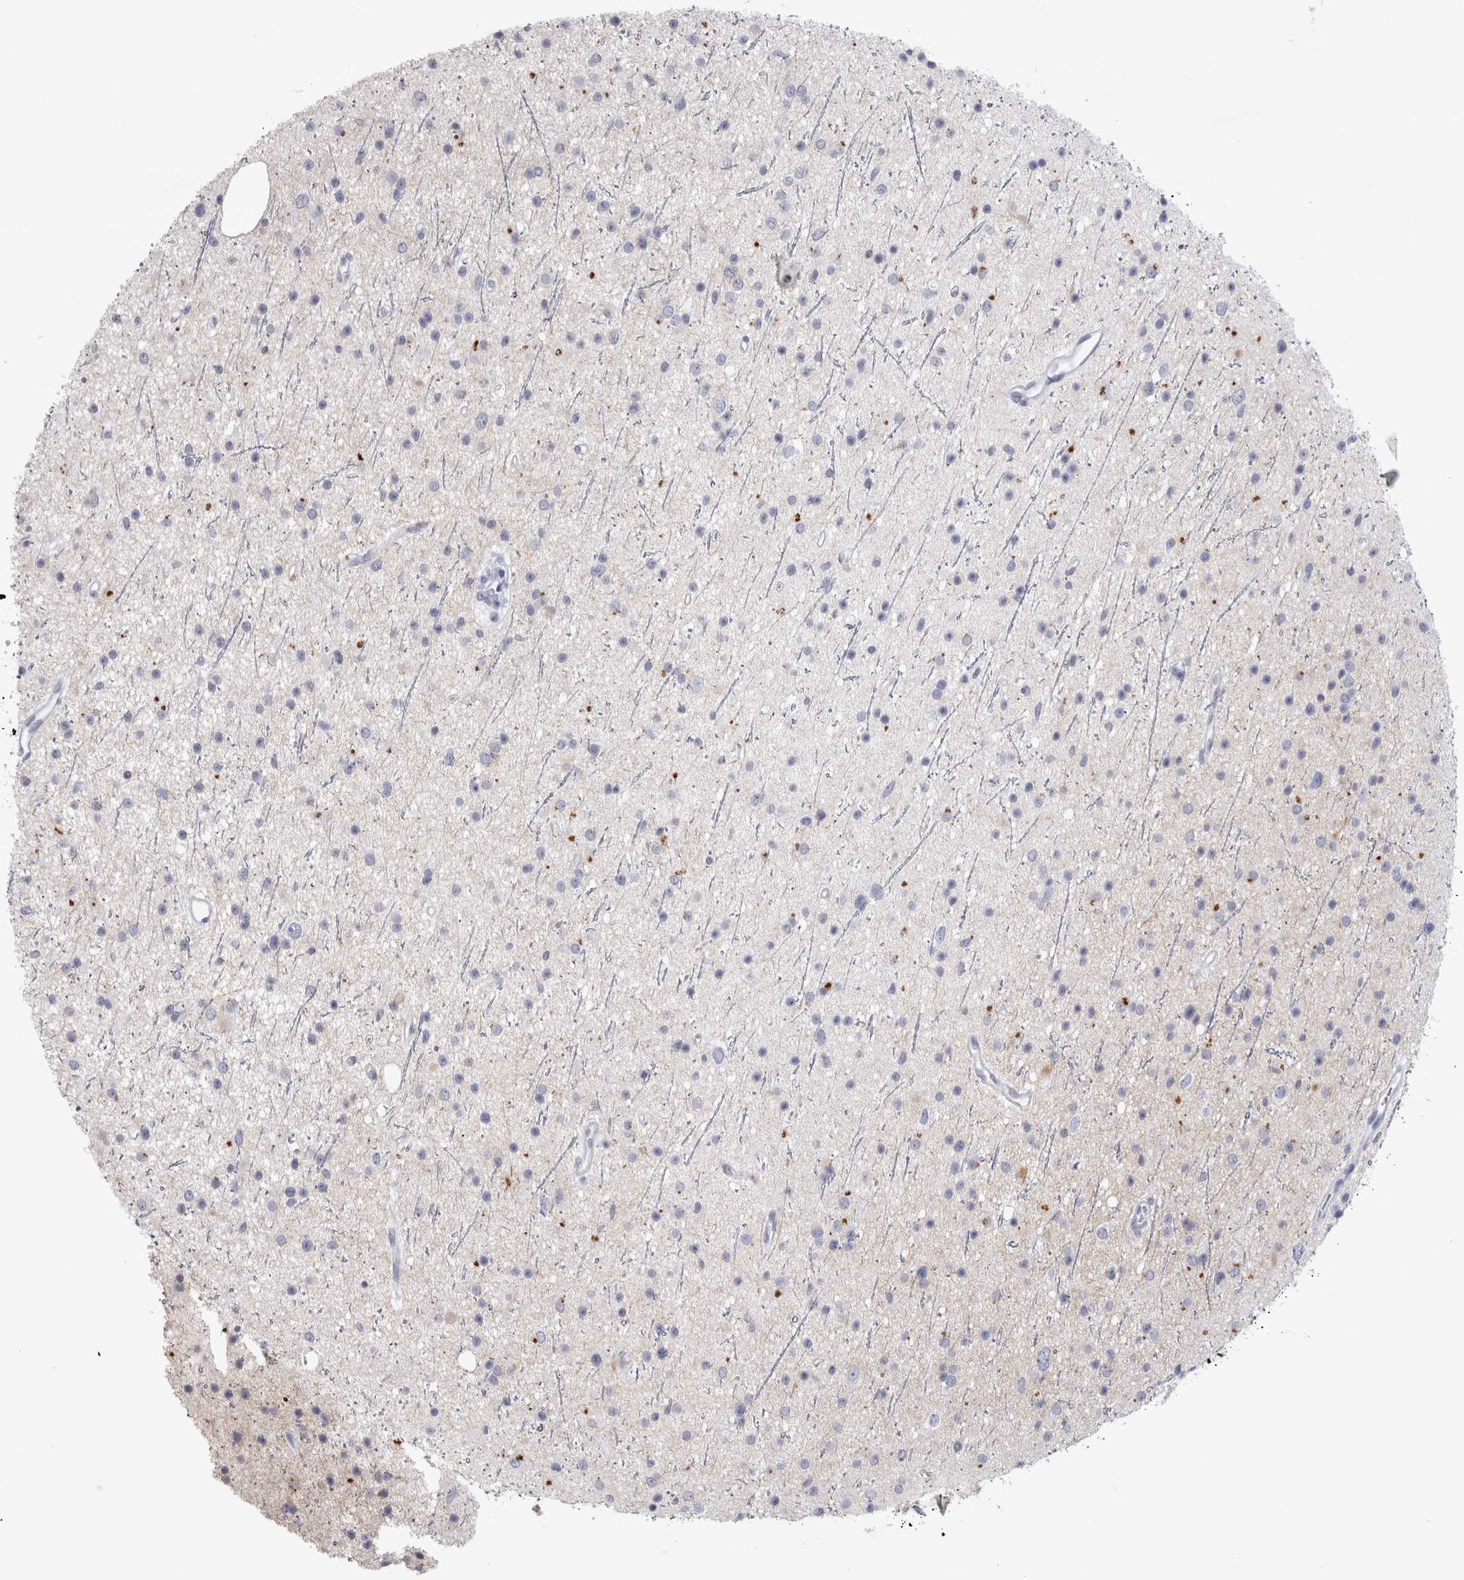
{"staining": {"intensity": "negative", "quantity": "none", "location": "none"}, "tissue": "glioma", "cell_type": "Tumor cells", "image_type": "cancer", "snomed": [{"axis": "morphology", "description": "Glioma, malignant, Low grade"}, {"axis": "topography", "description": "Cerebral cortex"}], "caption": "Histopathology image shows no protein expression in tumor cells of malignant glioma (low-grade) tissue.", "gene": "ADAM2", "patient": {"sex": "female", "age": 39}}